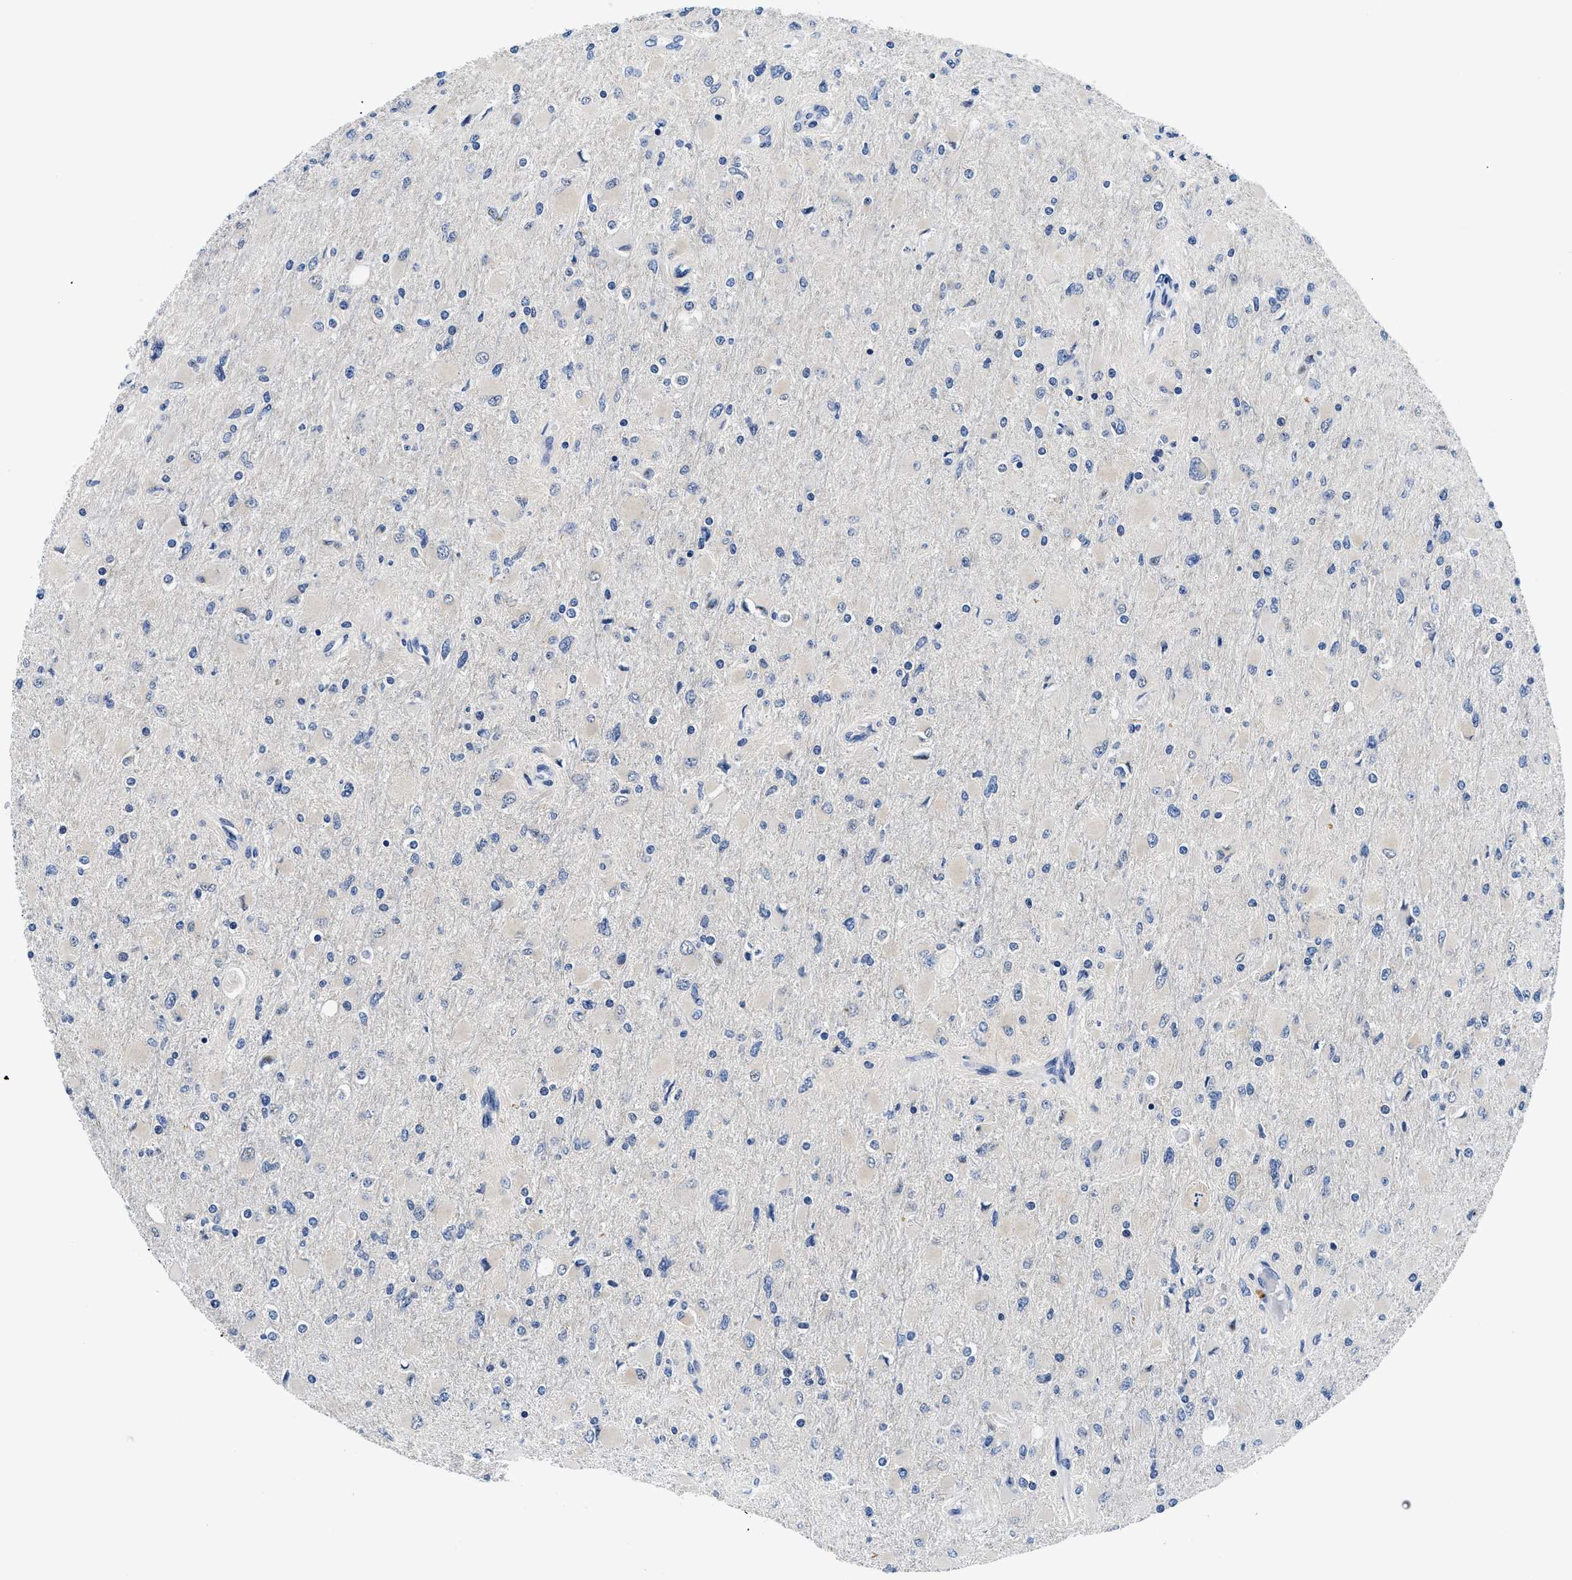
{"staining": {"intensity": "negative", "quantity": "none", "location": "none"}, "tissue": "glioma", "cell_type": "Tumor cells", "image_type": "cancer", "snomed": [{"axis": "morphology", "description": "Glioma, malignant, High grade"}, {"axis": "topography", "description": "Cerebral cortex"}], "caption": "IHC photomicrograph of neoplastic tissue: glioma stained with DAB displays no significant protein staining in tumor cells.", "gene": "MEA1", "patient": {"sex": "female", "age": 36}}